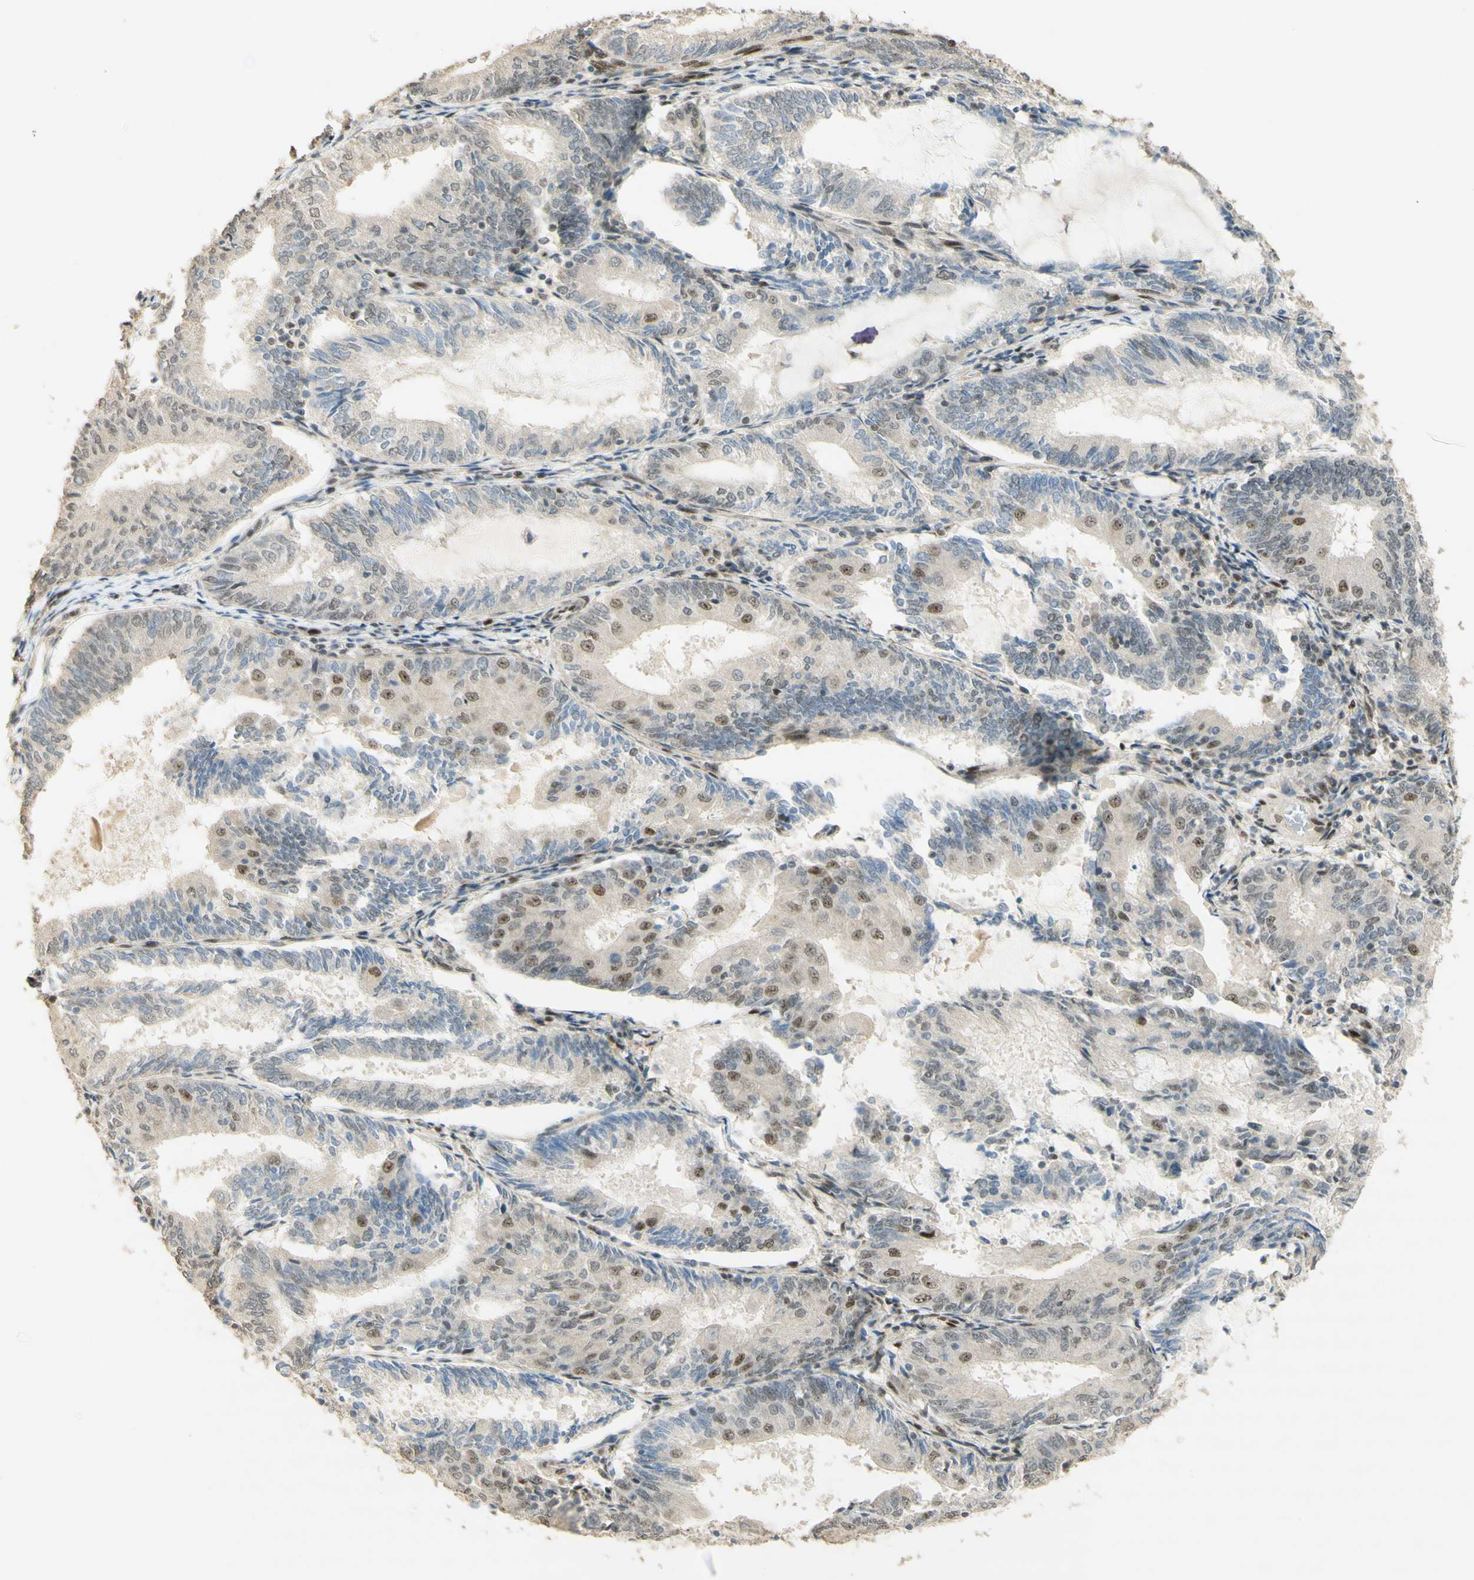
{"staining": {"intensity": "weak", "quantity": "<25%", "location": "nuclear"}, "tissue": "endometrial cancer", "cell_type": "Tumor cells", "image_type": "cancer", "snomed": [{"axis": "morphology", "description": "Adenocarcinoma, NOS"}, {"axis": "topography", "description": "Endometrium"}], "caption": "Human endometrial cancer stained for a protein using immunohistochemistry (IHC) shows no positivity in tumor cells.", "gene": "FOXP1", "patient": {"sex": "female", "age": 81}}